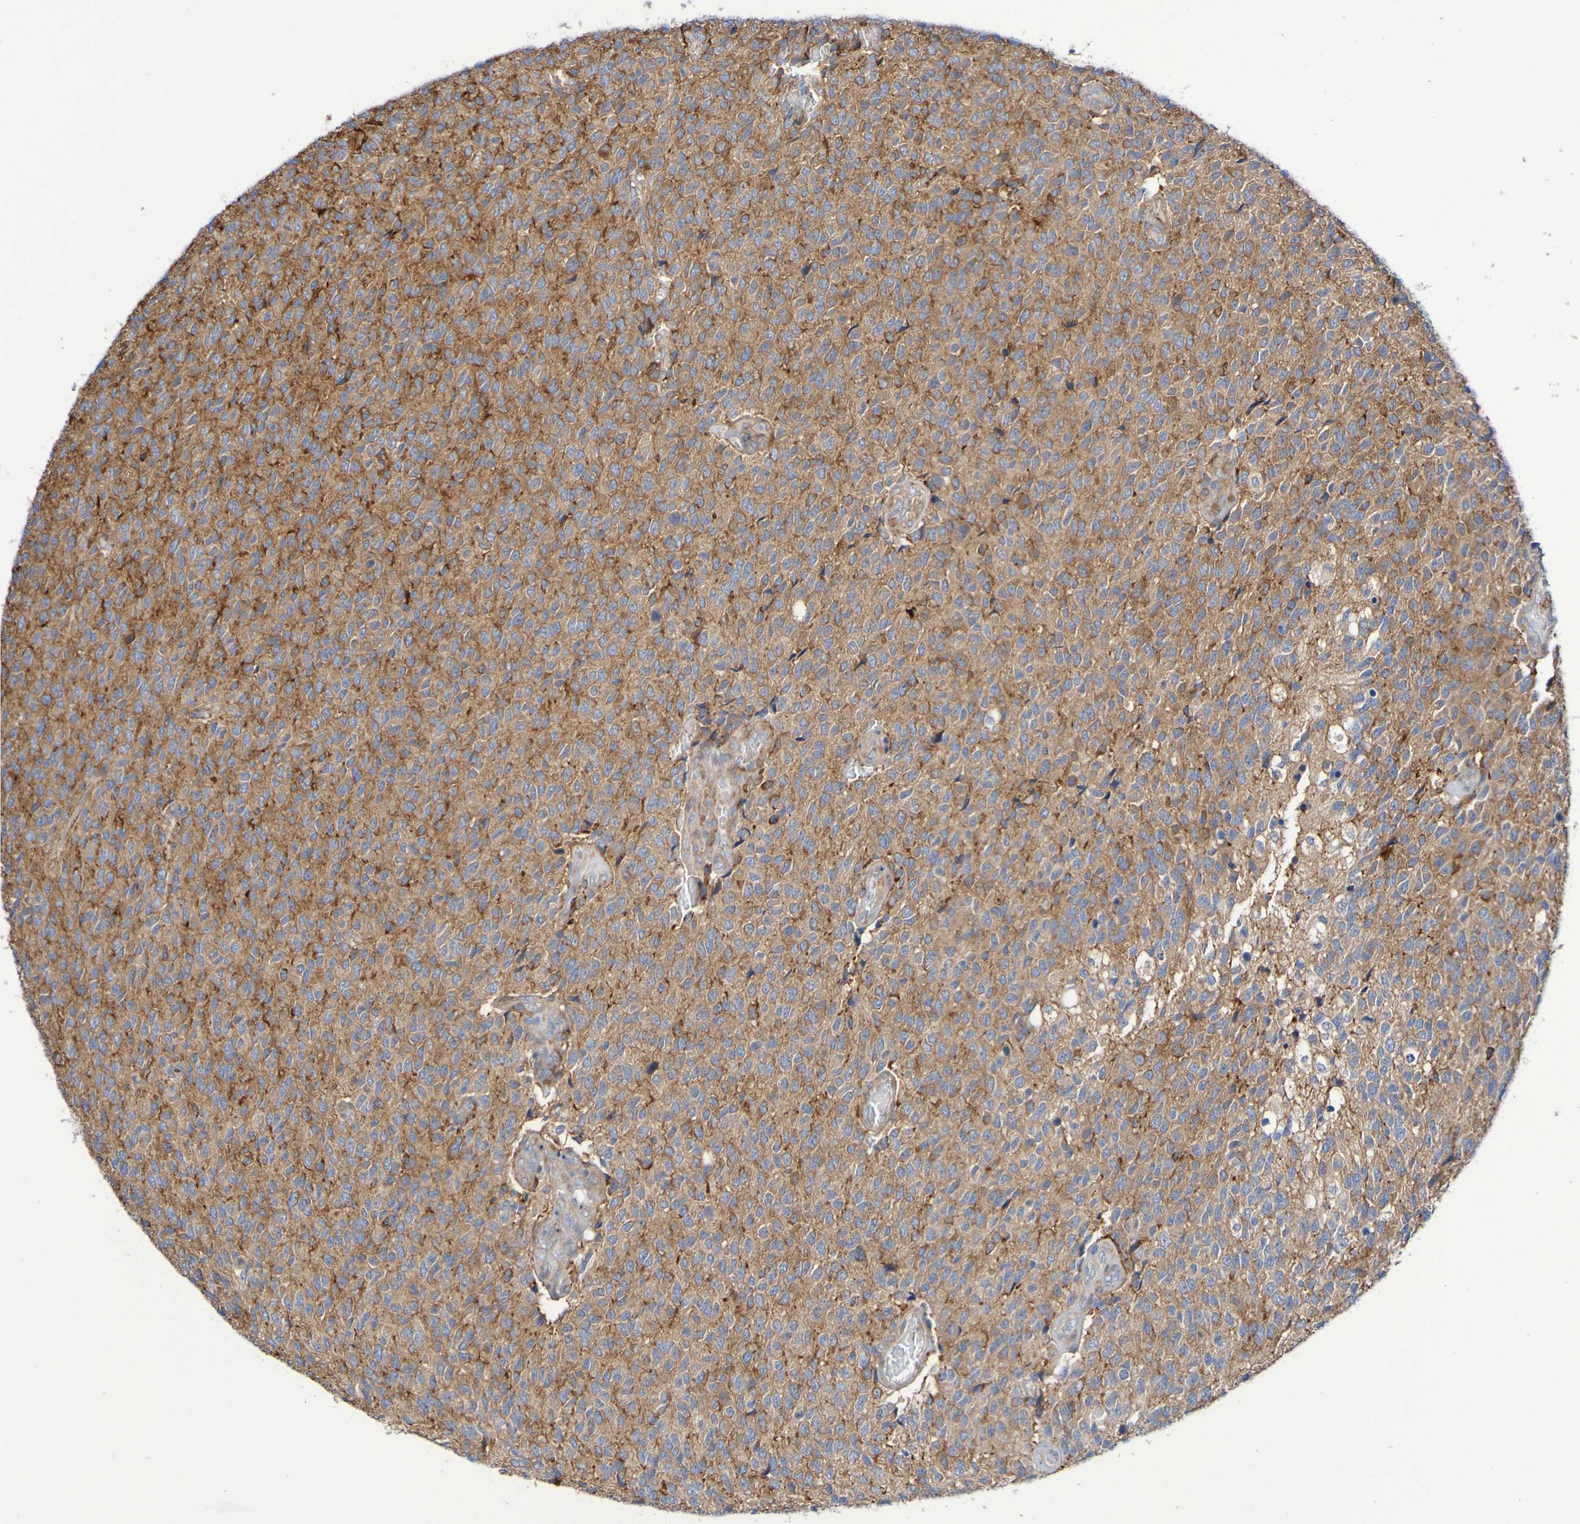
{"staining": {"intensity": "moderate", "quantity": ">75%", "location": "cytoplasmic/membranous"}, "tissue": "glioma", "cell_type": "Tumor cells", "image_type": "cancer", "snomed": [{"axis": "morphology", "description": "Glioma, malignant, High grade"}, {"axis": "topography", "description": "pancreas cauda"}], "caption": "Malignant glioma (high-grade) stained with immunohistochemistry displays moderate cytoplasmic/membranous positivity in about >75% of tumor cells.", "gene": "SCRG1", "patient": {"sex": "male", "age": 60}}